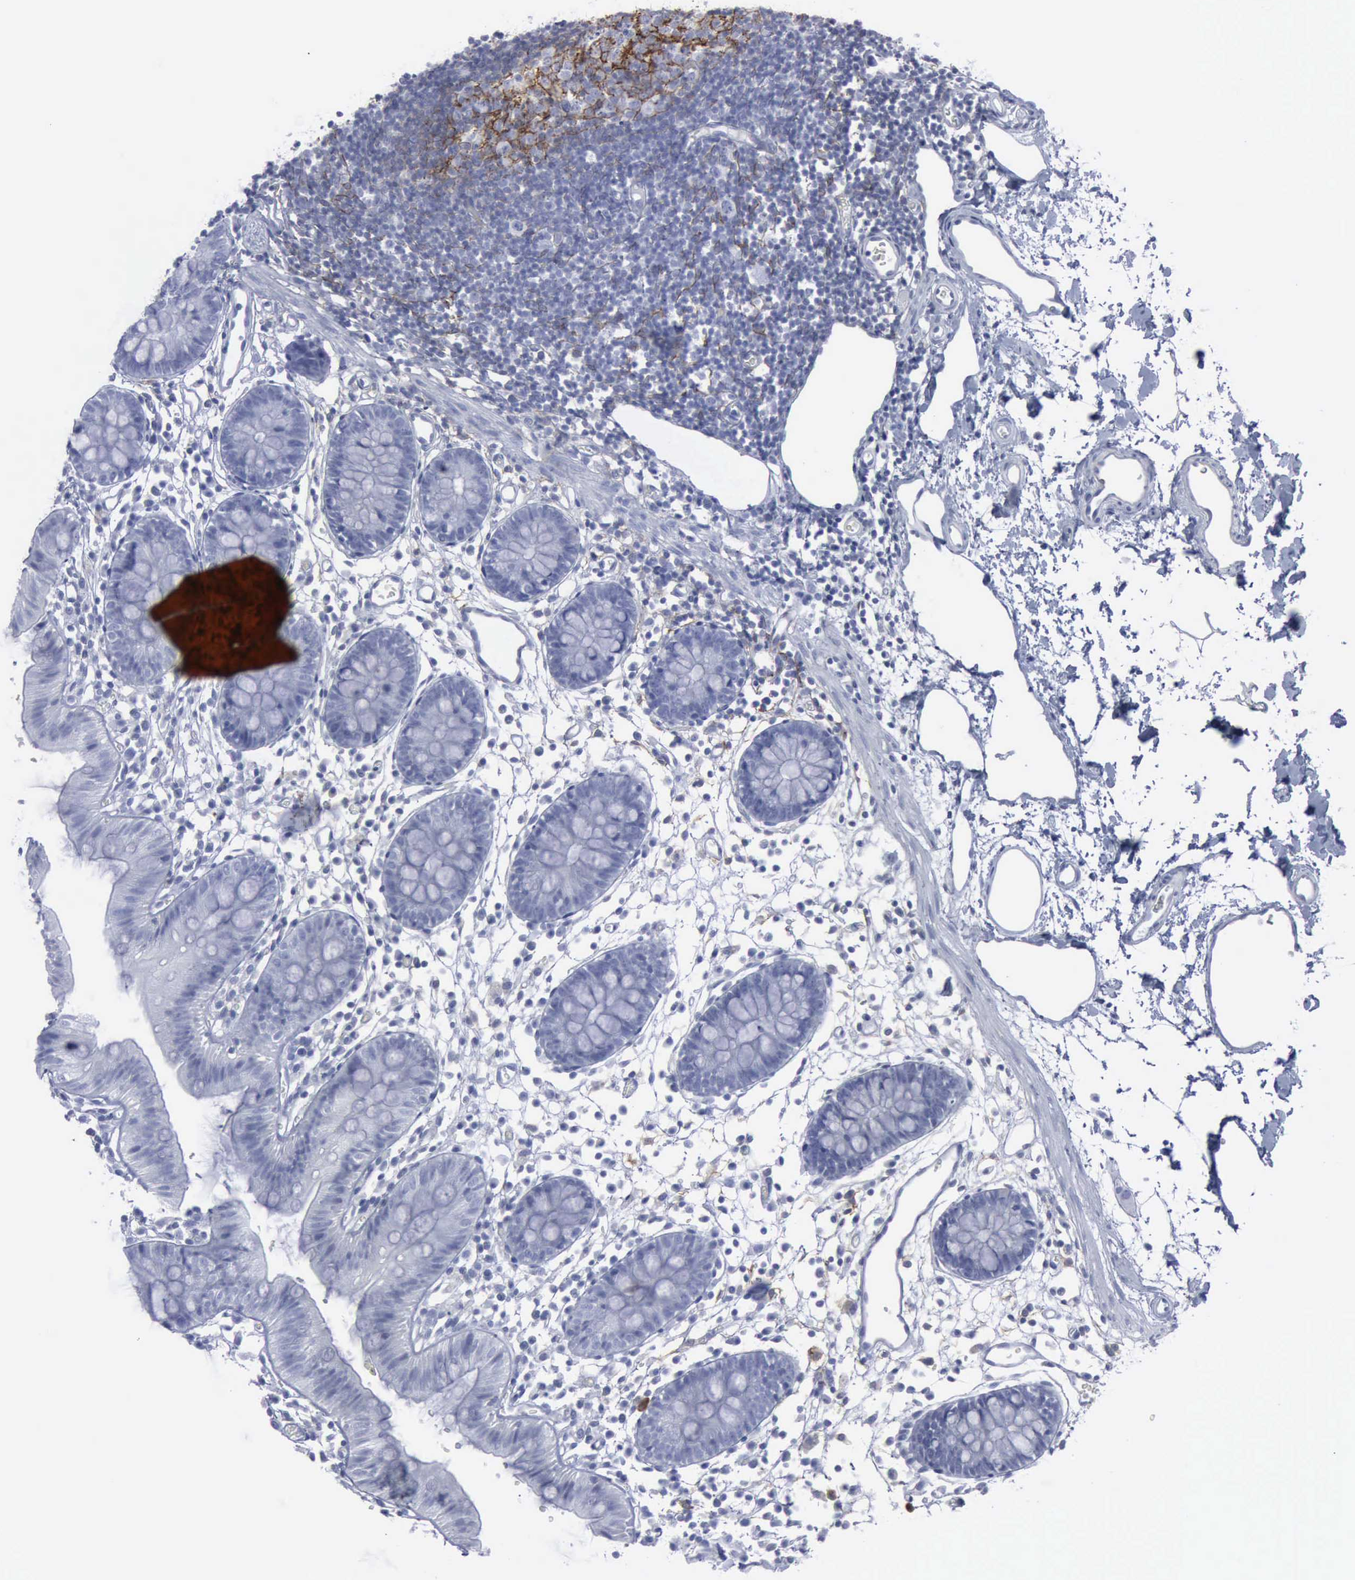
{"staining": {"intensity": "negative", "quantity": "none", "location": "none"}, "tissue": "colon", "cell_type": "Endothelial cells", "image_type": "normal", "snomed": [{"axis": "morphology", "description": "Normal tissue, NOS"}, {"axis": "topography", "description": "Colon"}], "caption": "High power microscopy micrograph of an IHC histopathology image of benign colon, revealing no significant expression in endothelial cells. (IHC, brightfield microscopy, high magnification).", "gene": "VCAM1", "patient": {"sex": "male", "age": 14}}